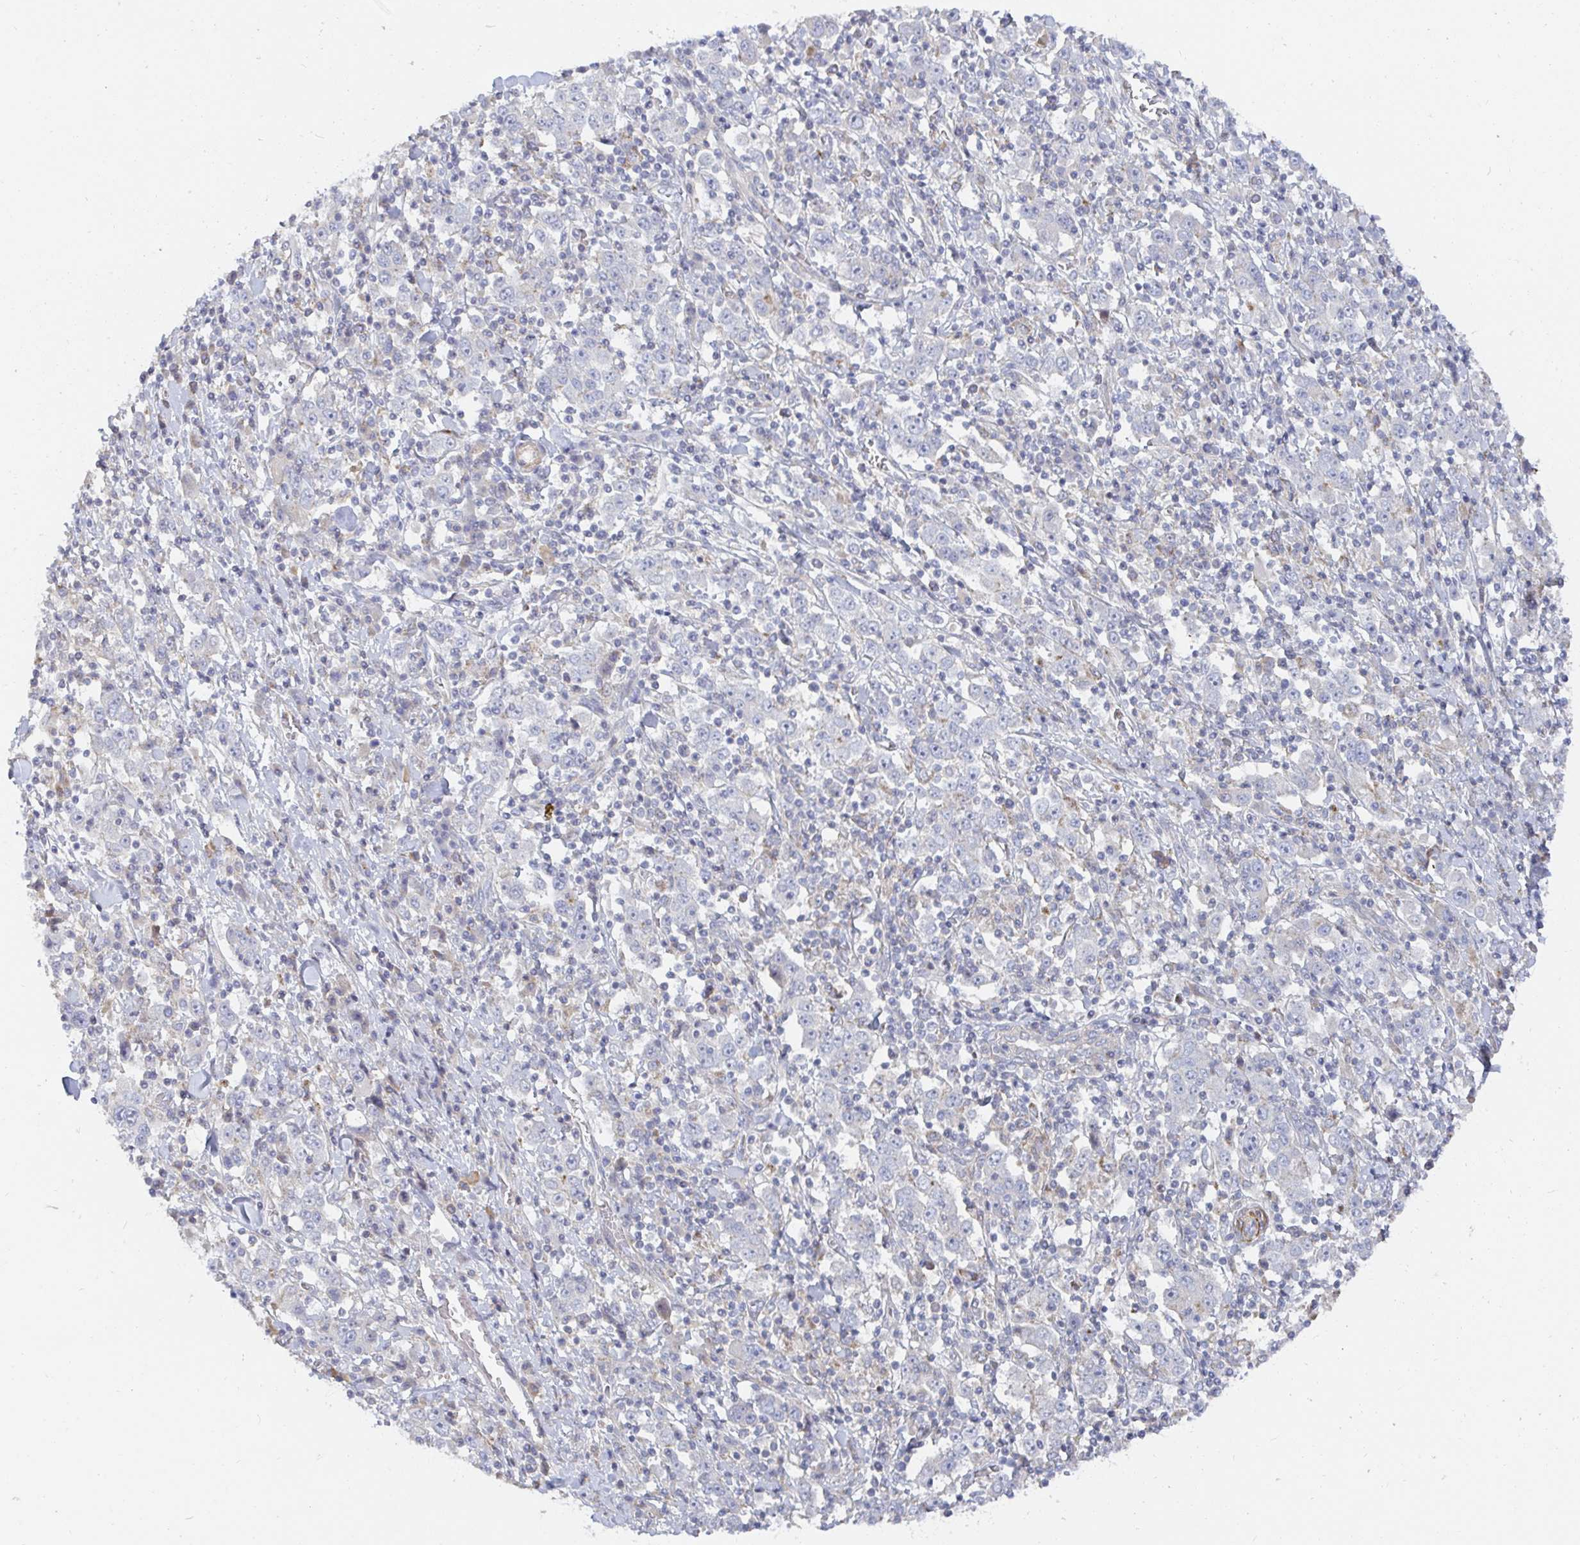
{"staining": {"intensity": "negative", "quantity": "none", "location": "none"}, "tissue": "stomach cancer", "cell_type": "Tumor cells", "image_type": "cancer", "snomed": [{"axis": "morphology", "description": "Normal tissue, NOS"}, {"axis": "morphology", "description": "Adenocarcinoma, NOS"}, {"axis": "topography", "description": "Stomach, upper"}, {"axis": "topography", "description": "Stomach"}], "caption": "This is a histopathology image of immunohistochemistry (IHC) staining of adenocarcinoma (stomach), which shows no positivity in tumor cells.", "gene": "SSH2", "patient": {"sex": "male", "age": 59}}